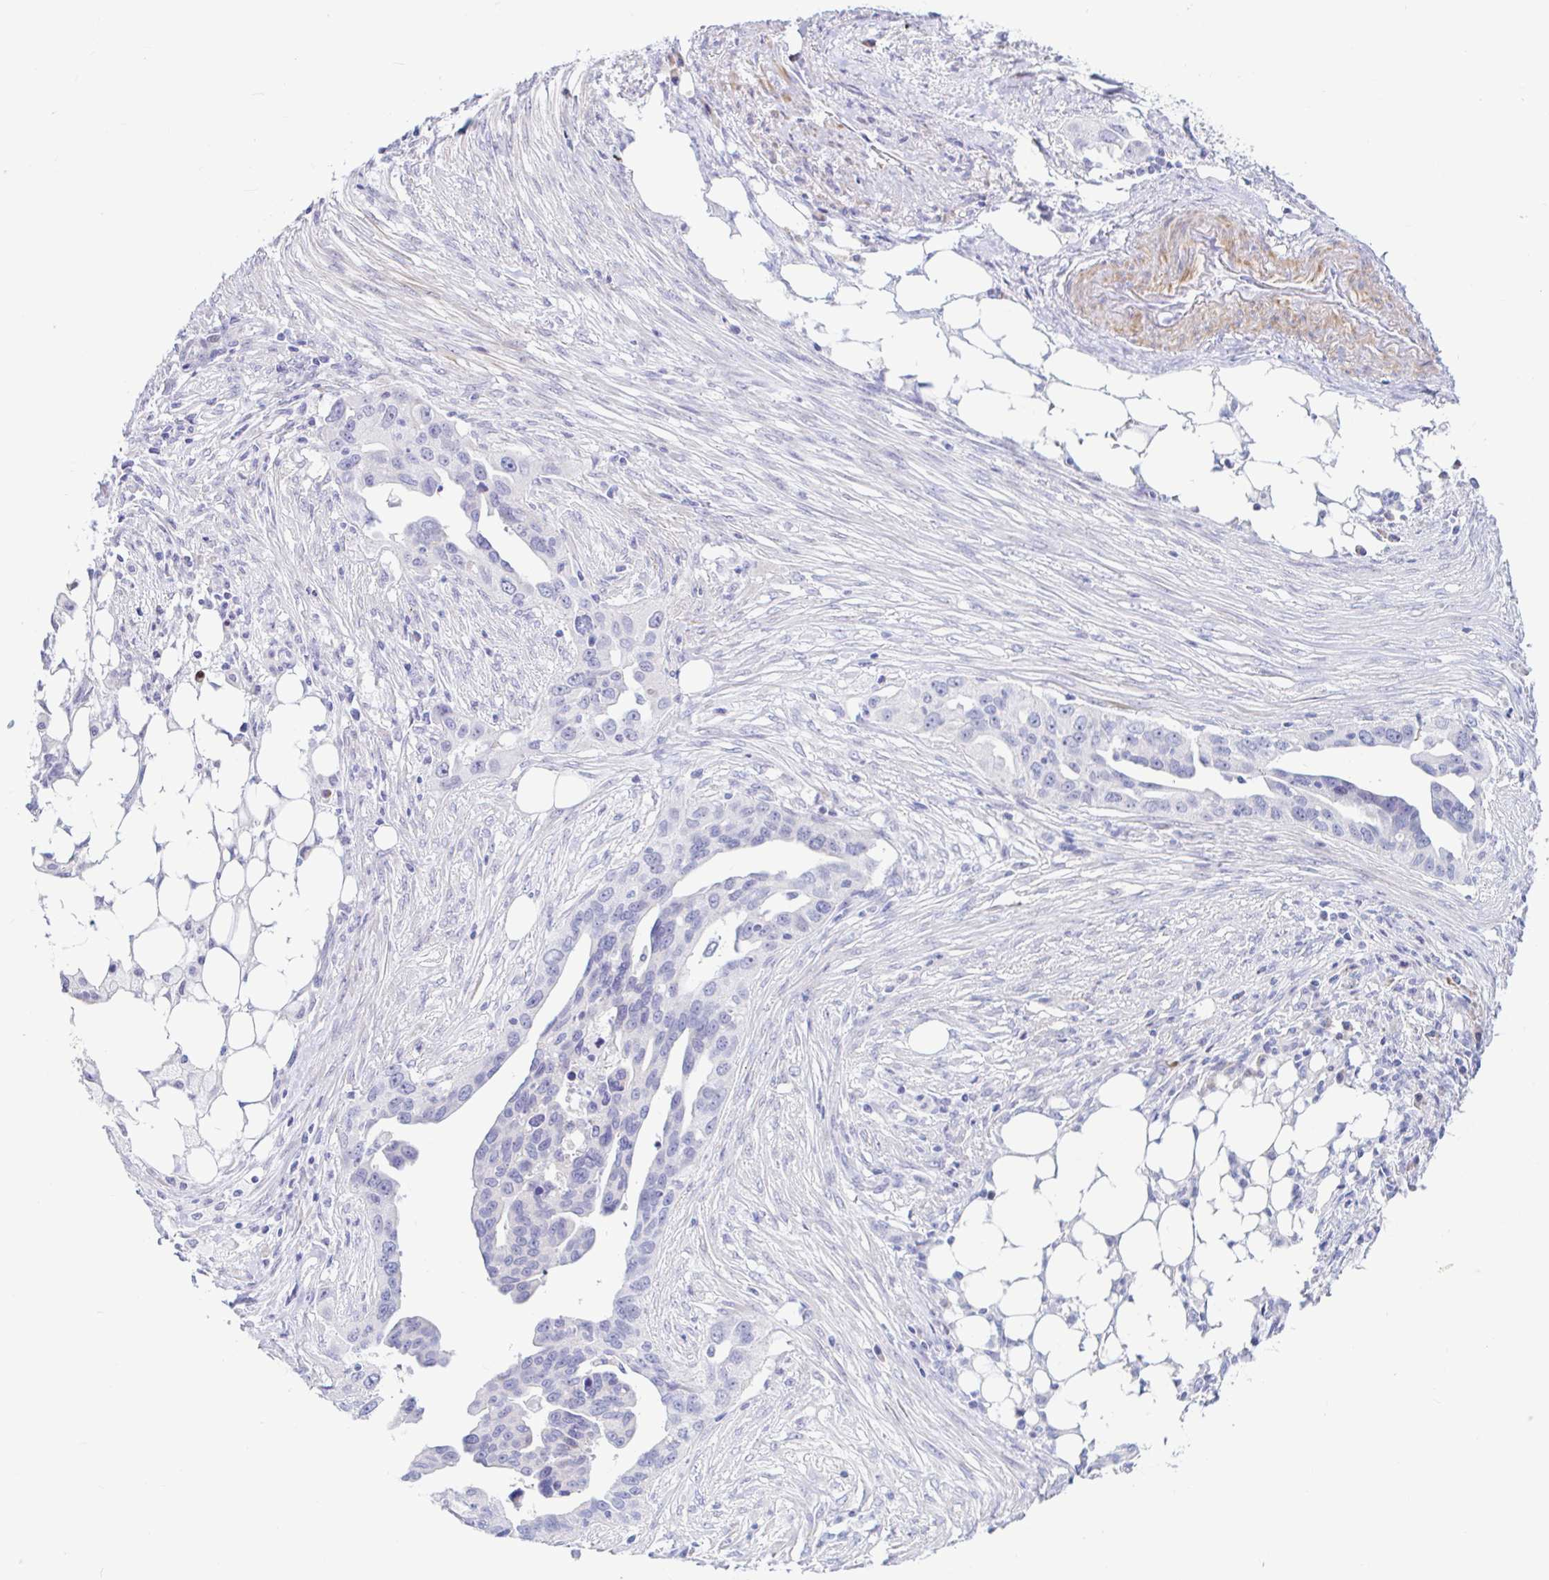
{"staining": {"intensity": "negative", "quantity": "none", "location": "none"}, "tissue": "ovarian cancer", "cell_type": "Tumor cells", "image_type": "cancer", "snomed": [{"axis": "morphology", "description": "Carcinoma, endometroid"}, {"axis": "morphology", "description": "Cystadenocarcinoma, serous, NOS"}, {"axis": "topography", "description": "Ovary"}], "caption": "Micrograph shows no protein expression in tumor cells of ovarian cancer tissue.", "gene": "NBPF3", "patient": {"sex": "female", "age": 45}}